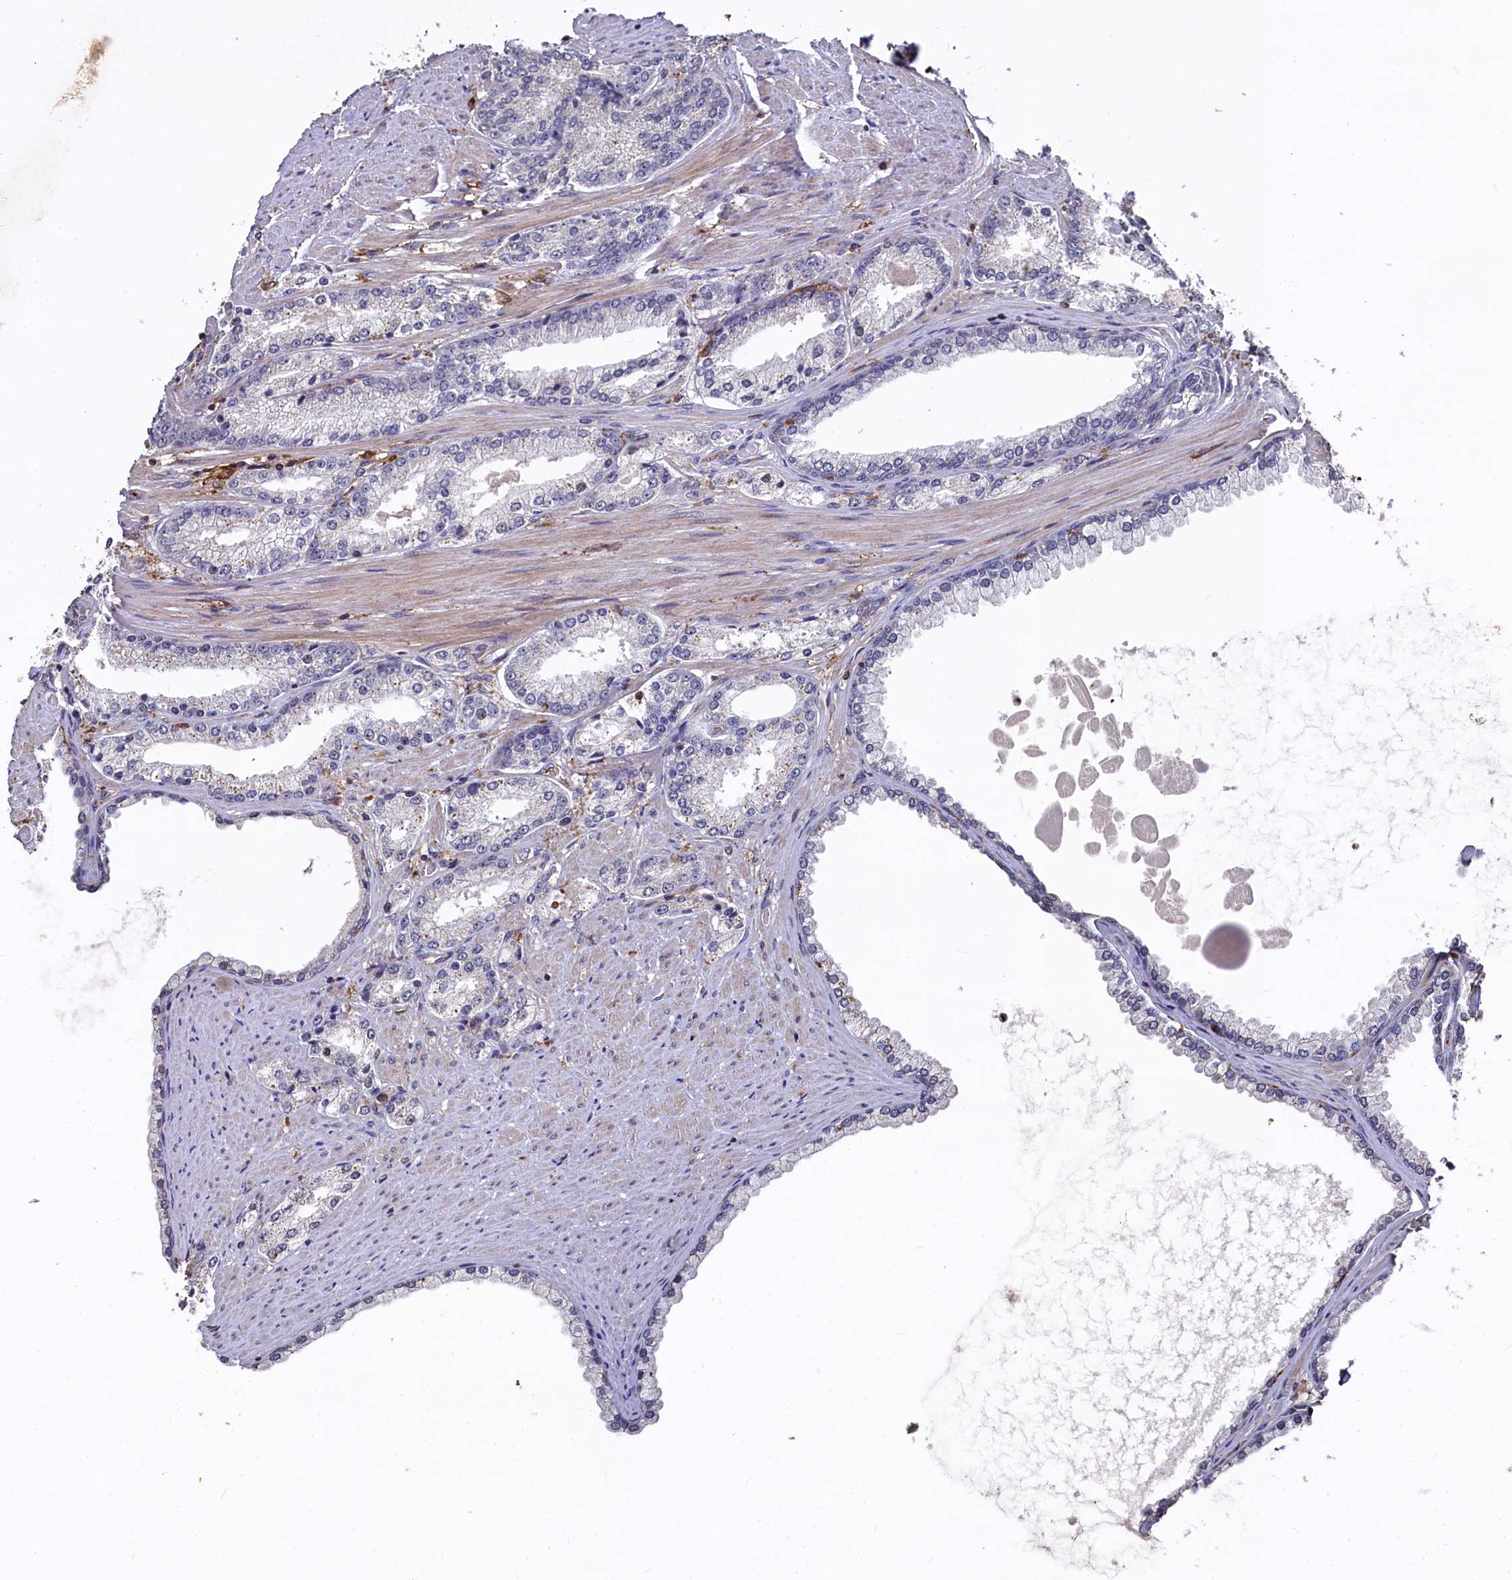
{"staining": {"intensity": "negative", "quantity": "none", "location": "none"}, "tissue": "prostate cancer", "cell_type": "Tumor cells", "image_type": "cancer", "snomed": [{"axis": "morphology", "description": "Adenocarcinoma, High grade"}, {"axis": "topography", "description": "Prostate"}], "caption": "Tumor cells show no significant protein positivity in prostate cancer.", "gene": "PLEKHO2", "patient": {"sex": "male", "age": 66}}